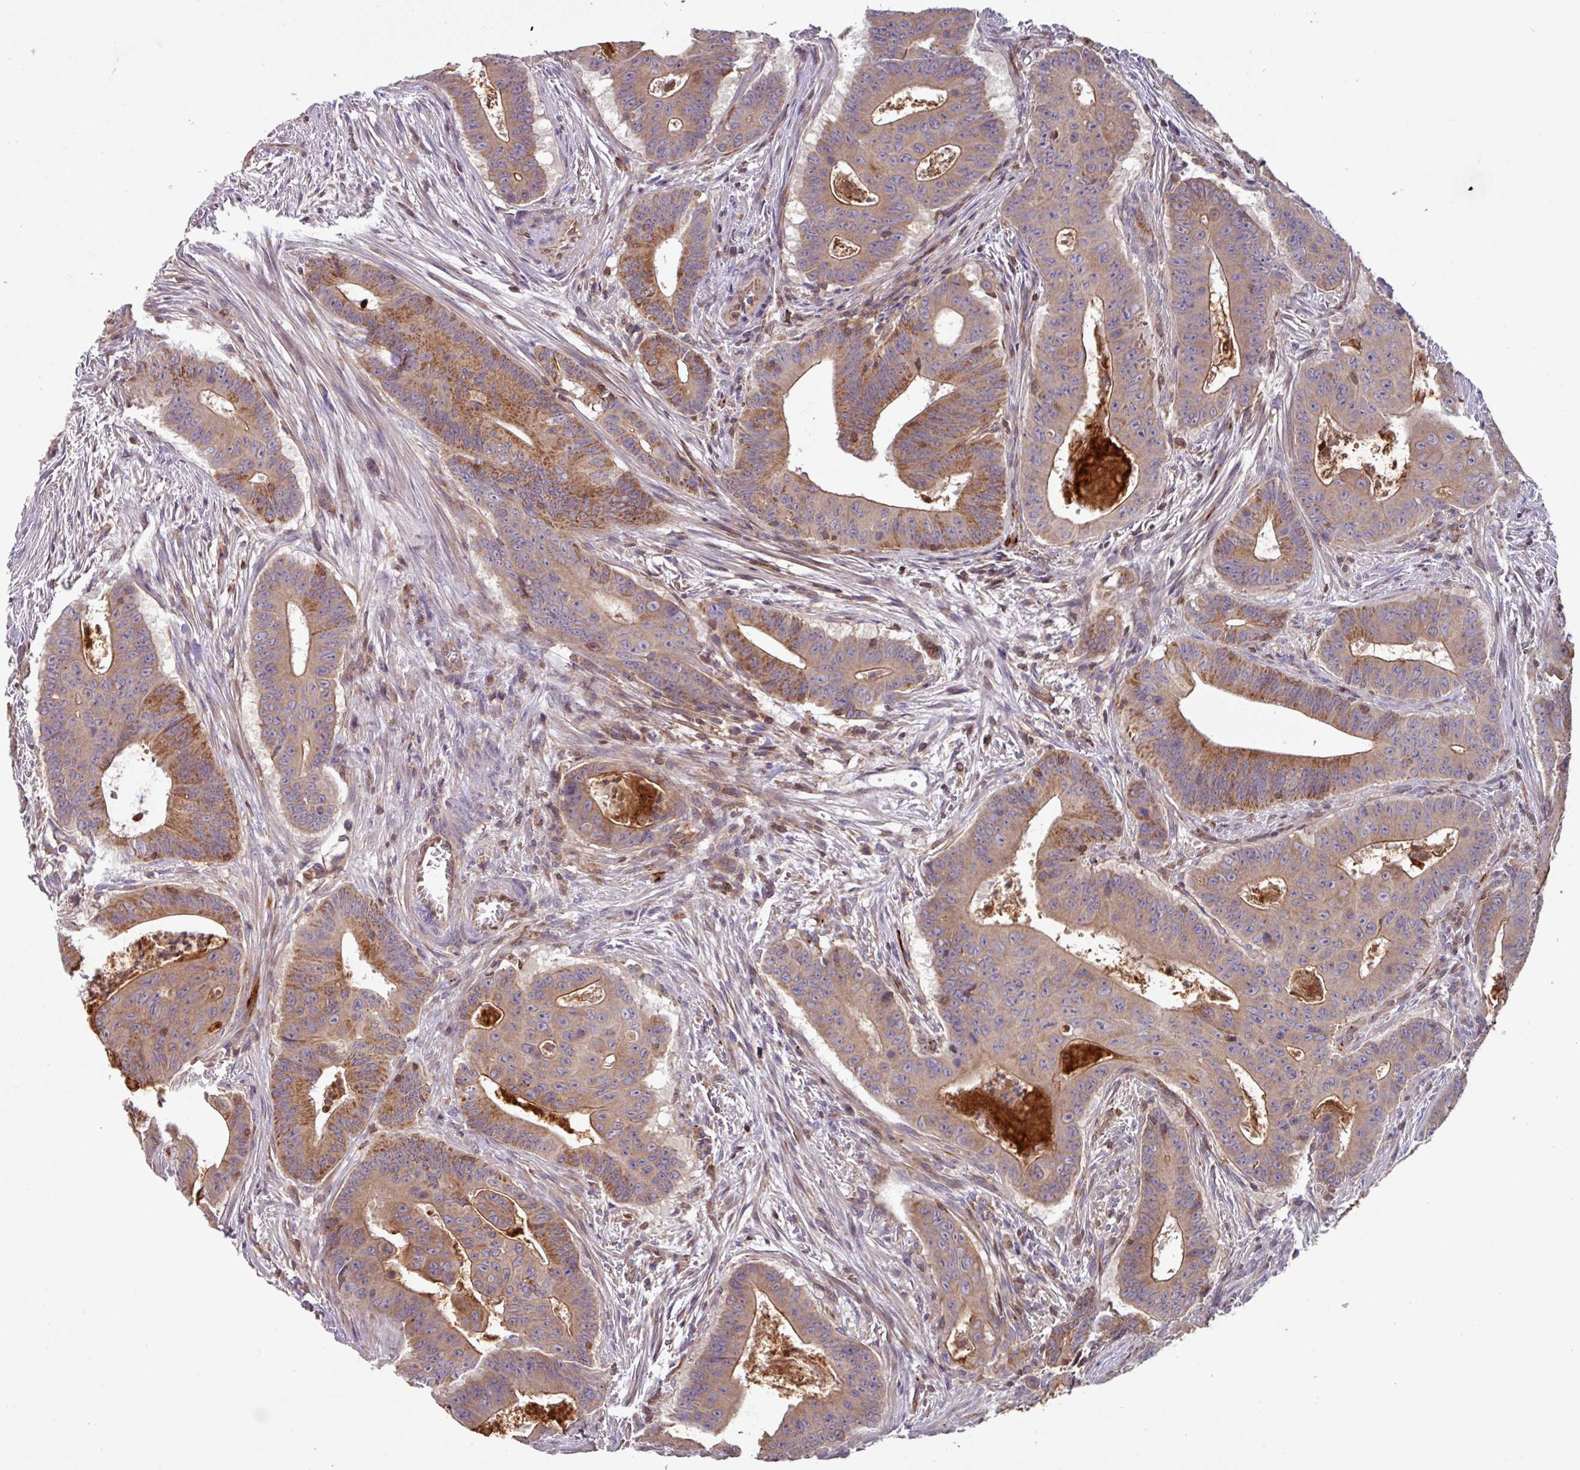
{"staining": {"intensity": "moderate", "quantity": ">75%", "location": "cytoplasmic/membranous"}, "tissue": "colorectal cancer", "cell_type": "Tumor cells", "image_type": "cancer", "snomed": [{"axis": "morphology", "description": "Adenocarcinoma, NOS"}, {"axis": "topography", "description": "Rectum"}], "caption": "Colorectal cancer (adenocarcinoma) stained for a protein displays moderate cytoplasmic/membranous positivity in tumor cells.", "gene": "PLEKHD1", "patient": {"sex": "female", "age": 75}}